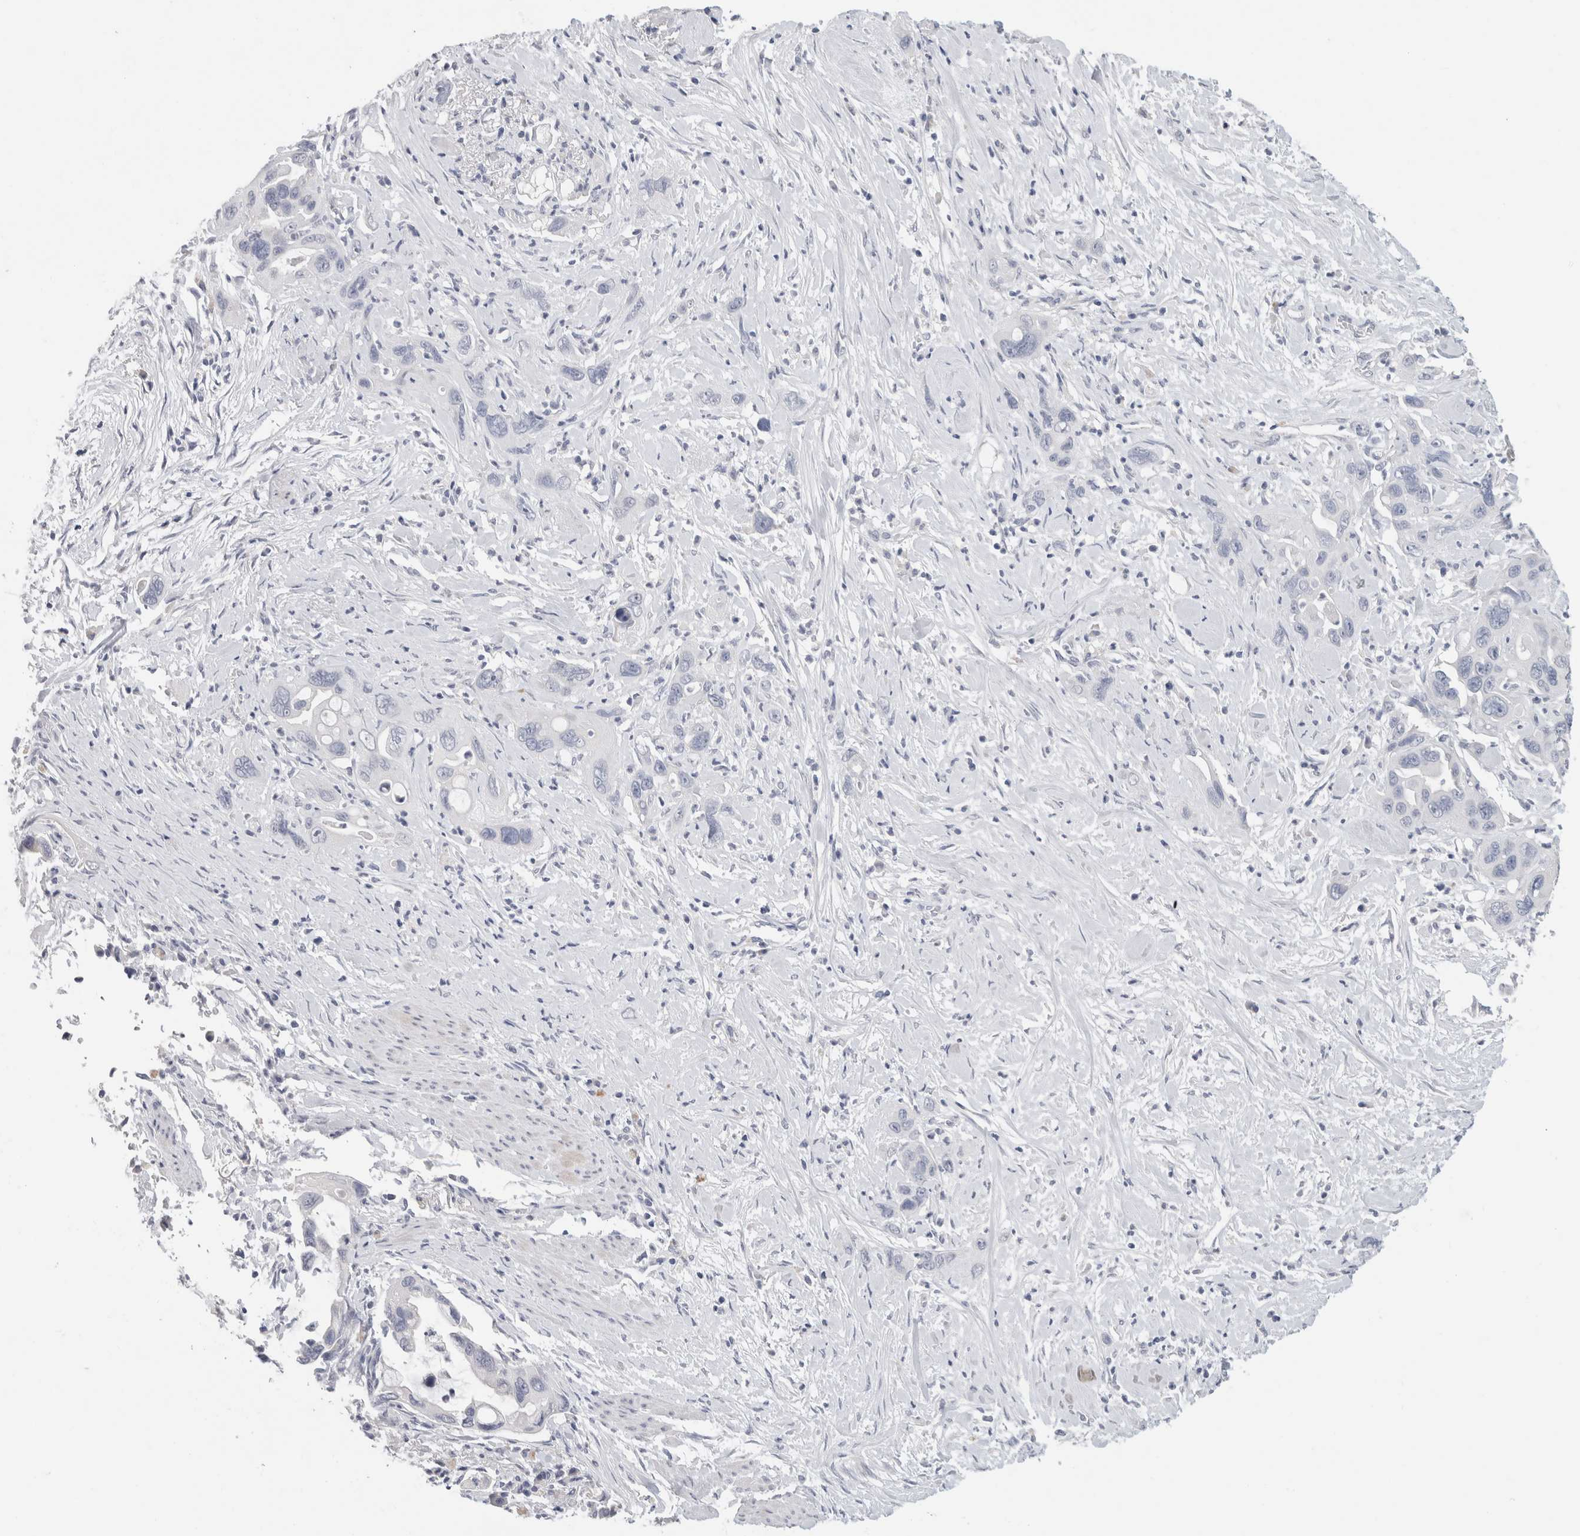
{"staining": {"intensity": "negative", "quantity": "none", "location": "none"}, "tissue": "pancreatic cancer", "cell_type": "Tumor cells", "image_type": "cancer", "snomed": [{"axis": "morphology", "description": "Adenocarcinoma, NOS"}, {"axis": "topography", "description": "Pancreas"}], "caption": "Adenocarcinoma (pancreatic) stained for a protein using immunohistochemistry exhibits no expression tumor cells.", "gene": "BCAN", "patient": {"sex": "female", "age": 70}}